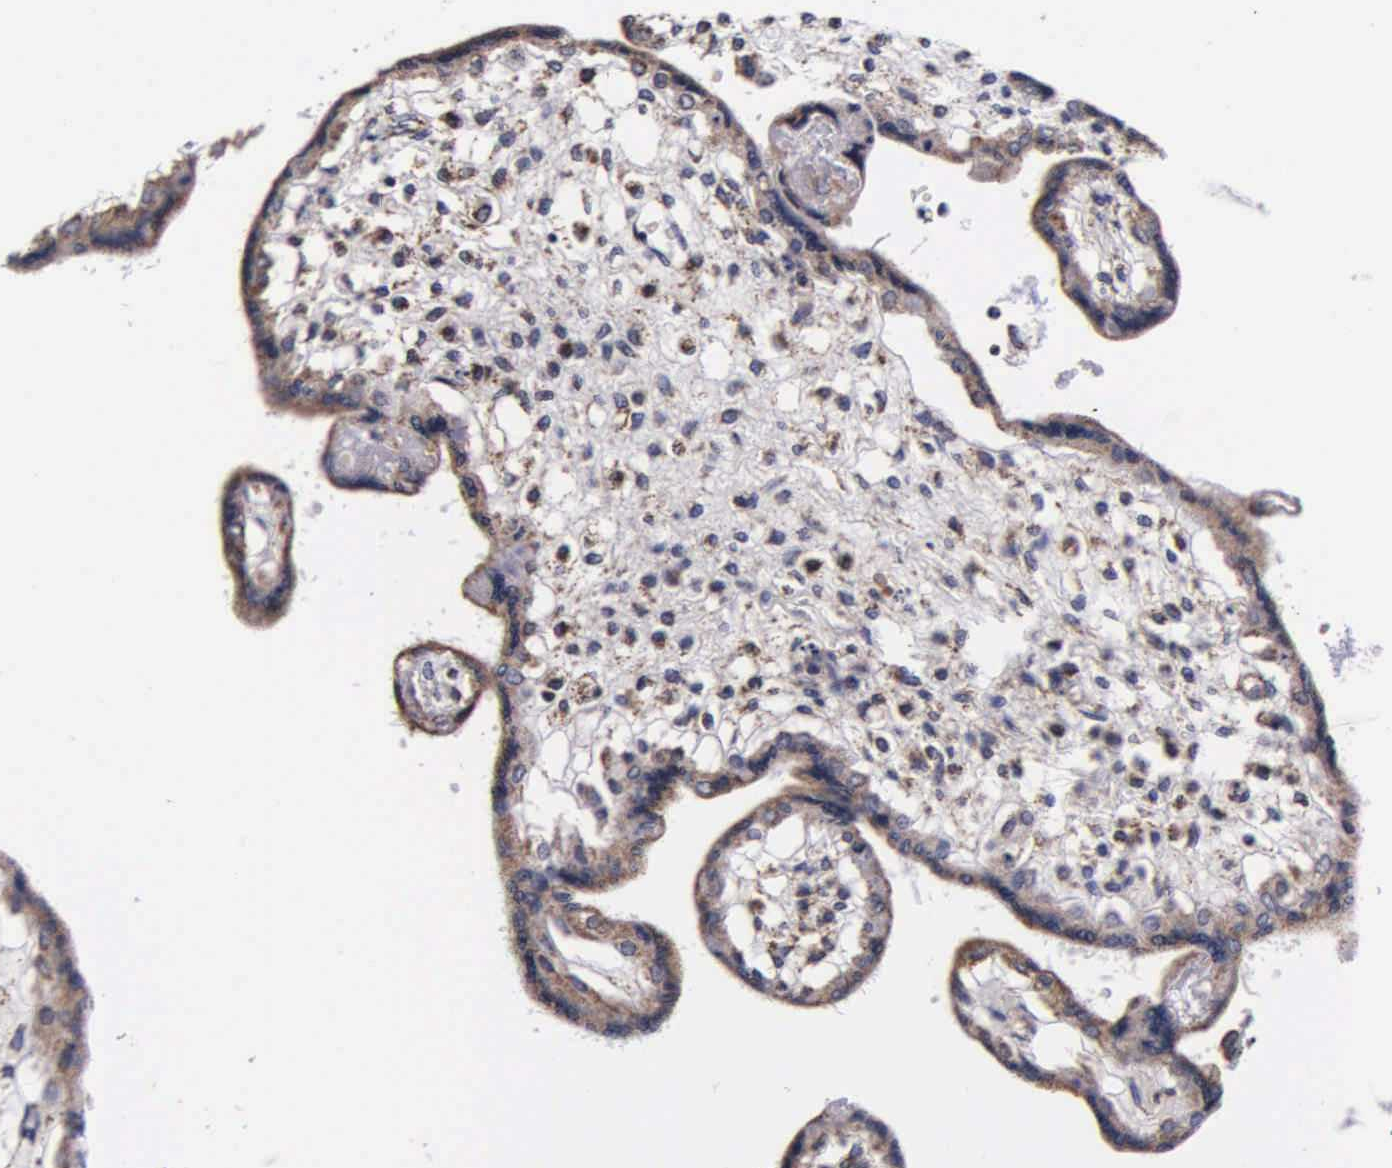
{"staining": {"intensity": "strong", "quantity": ">75%", "location": "cytoplasmic/membranous"}, "tissue": "placenta", "cell_type": "Decidual cells", "image_type": "normal", "snomed": [{"axis": "morphology", "description": "Normal tissue, NOS"}, {"axis": "topography", "description": "Placenta"}], "caption": "An immunohistochemistry (IHC) photomicrograph of normal tissue is shown. Protein staining in brown highlights strong cytoplasmic/membranous positivity in placenta within decidual cells.", "gene": "PSMA3", "patient": {"sex": "female", "age": 31}}